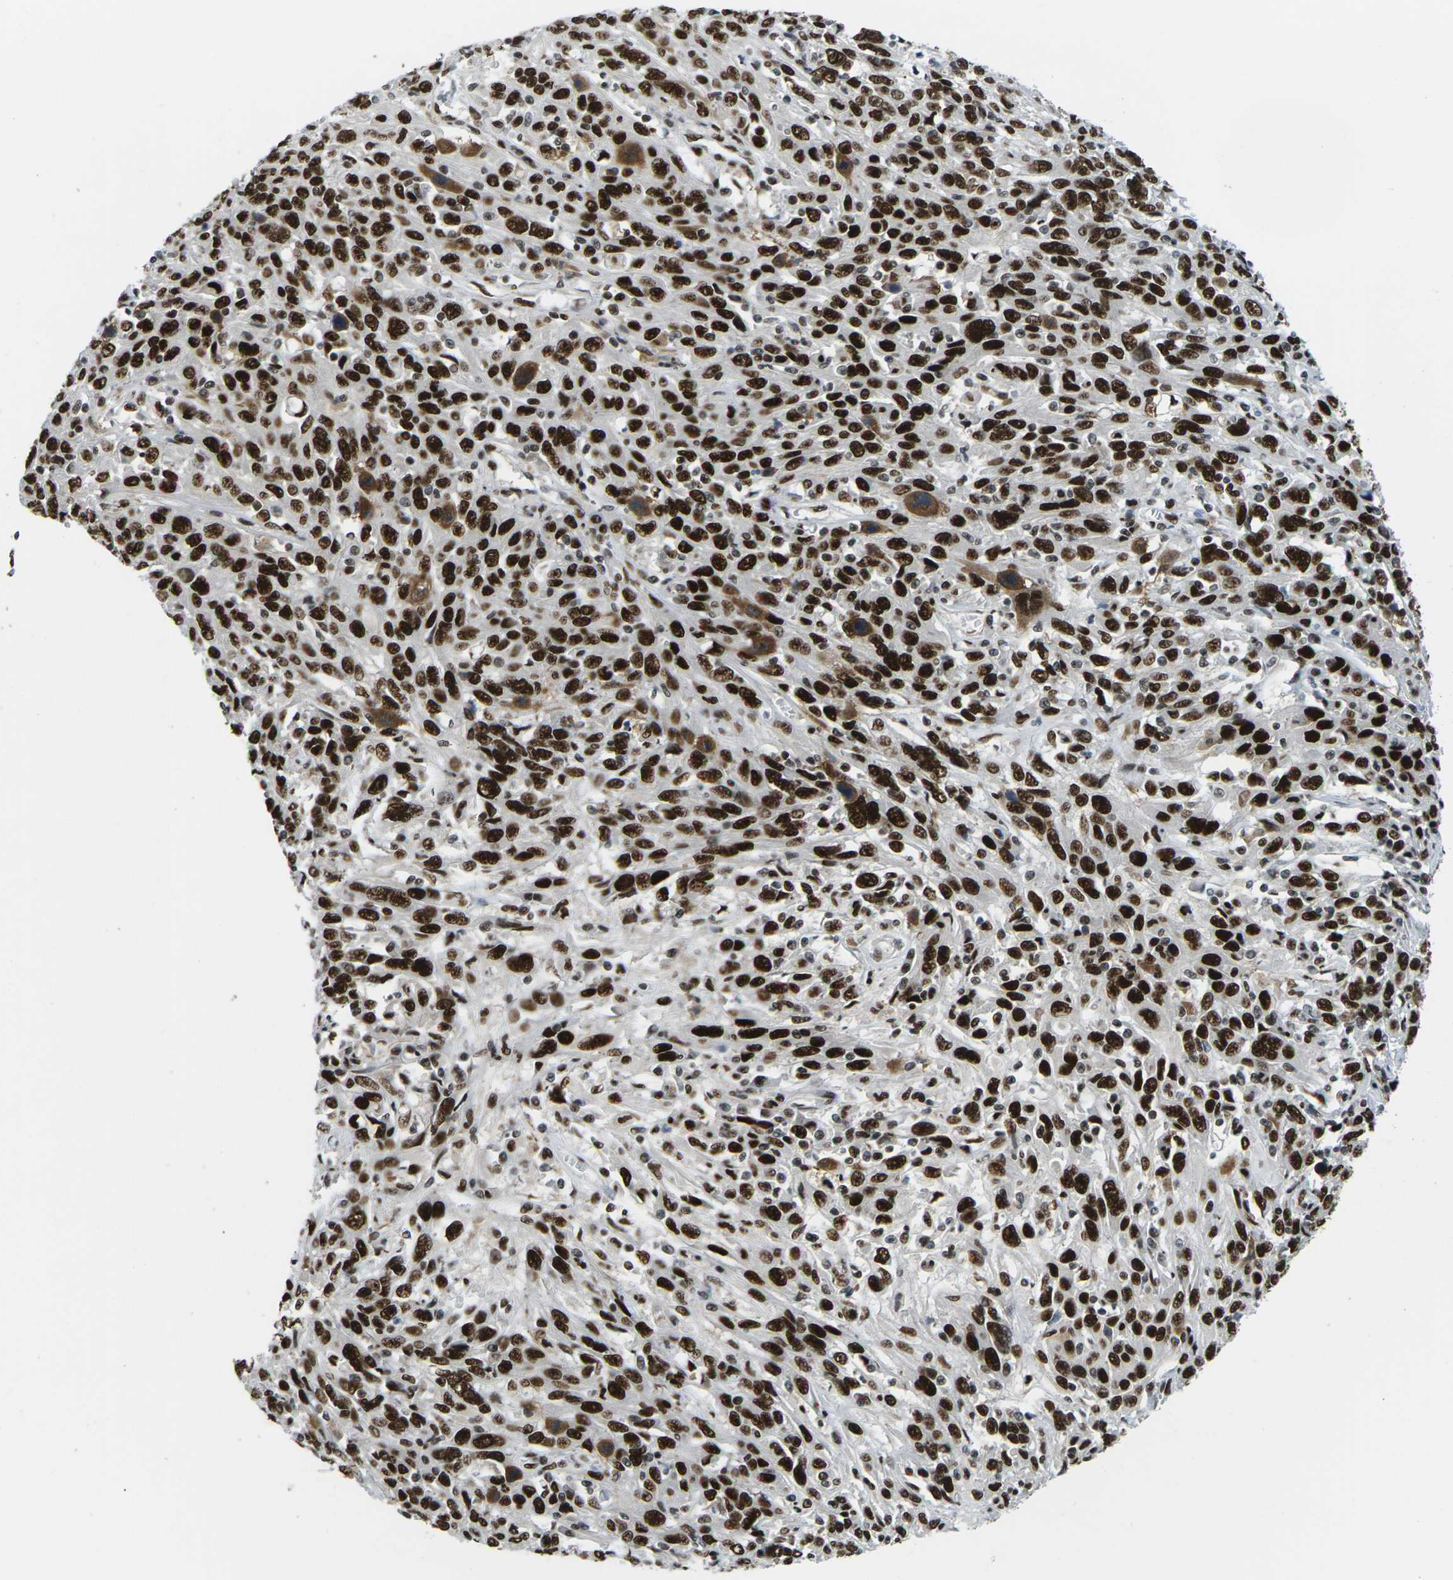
{"staining": {"intensity": "strong", "quantity": ">75%", "location": "nuclear"}, "tissue": "cervical cancer", "cell_type": "Tumor cells", "image_type": "cancer", "snomed": [{"axis": "morphology", "description": "Squamous cell carcinoma, NOS"}, {"axis": "topography", "description": "Cervix"}], "caption": "Tumor cells demonstrate high levels of strong nuclear staining in approximately >75% of cells in squamous cell carcinoma (cervical).", "gene": "PSME3", "patient": {"sex": "female", "age": 46}}